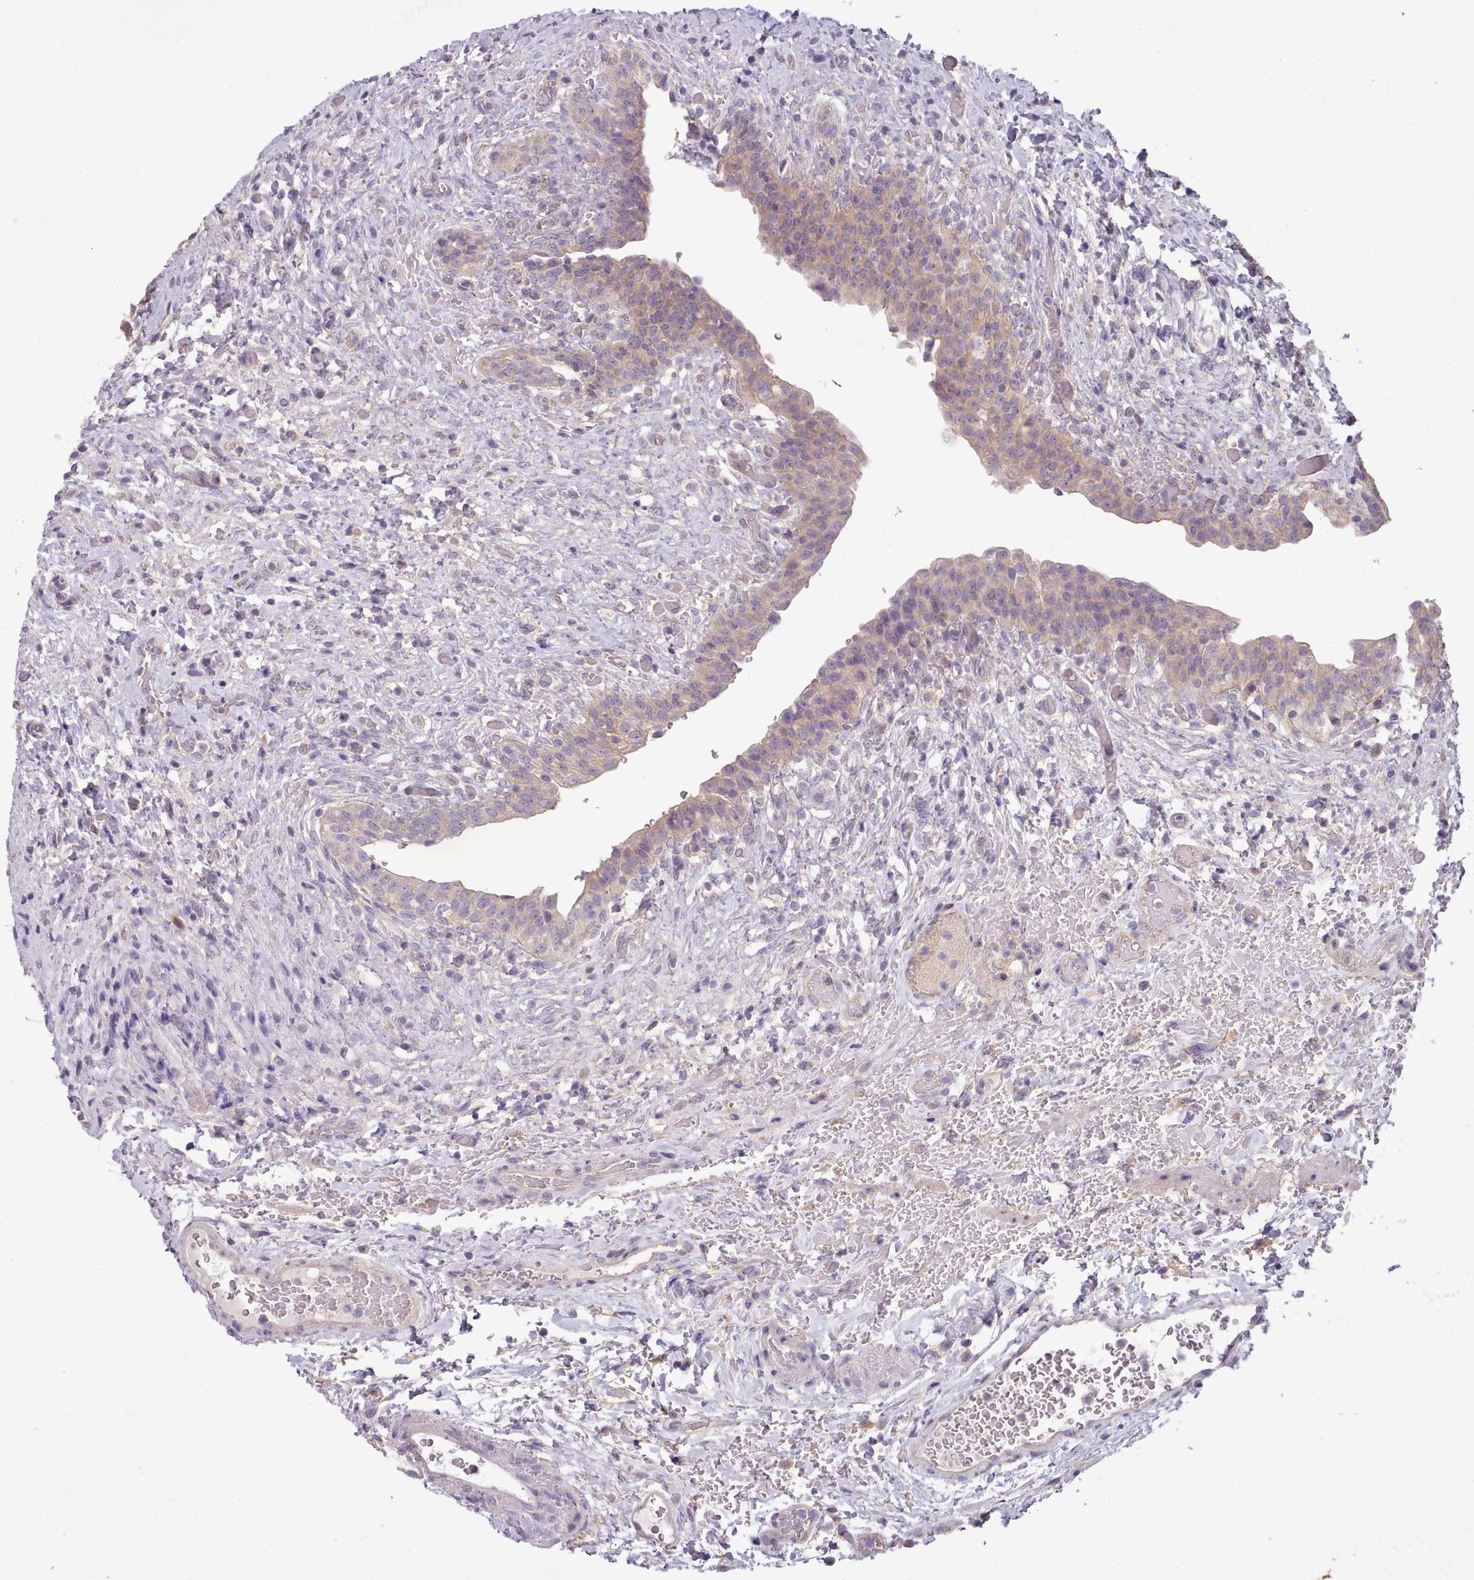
{"staining": {"intensity": "weak", "quantity": "25%-75%", "location": "cytoplasmic/membranous"}, "tissue": "urinary bladder", "cell_type": "Urothelial cells", "image_type": "normal", "snomed": [{"axis": "morphology", "description": "Normal tissue, NOS"}, {"axis": "topography", "description": "Urinary bladder"}], "caption": "Urinary bladder stained with DAB immunohistochemistry (IHC) reveals low levels of weak cytoplasmic/membranous expression in approximately 25%-75% of urothelial cells.", "gene": "DPF1", "patient": {"sex": "male", "age": 69}}